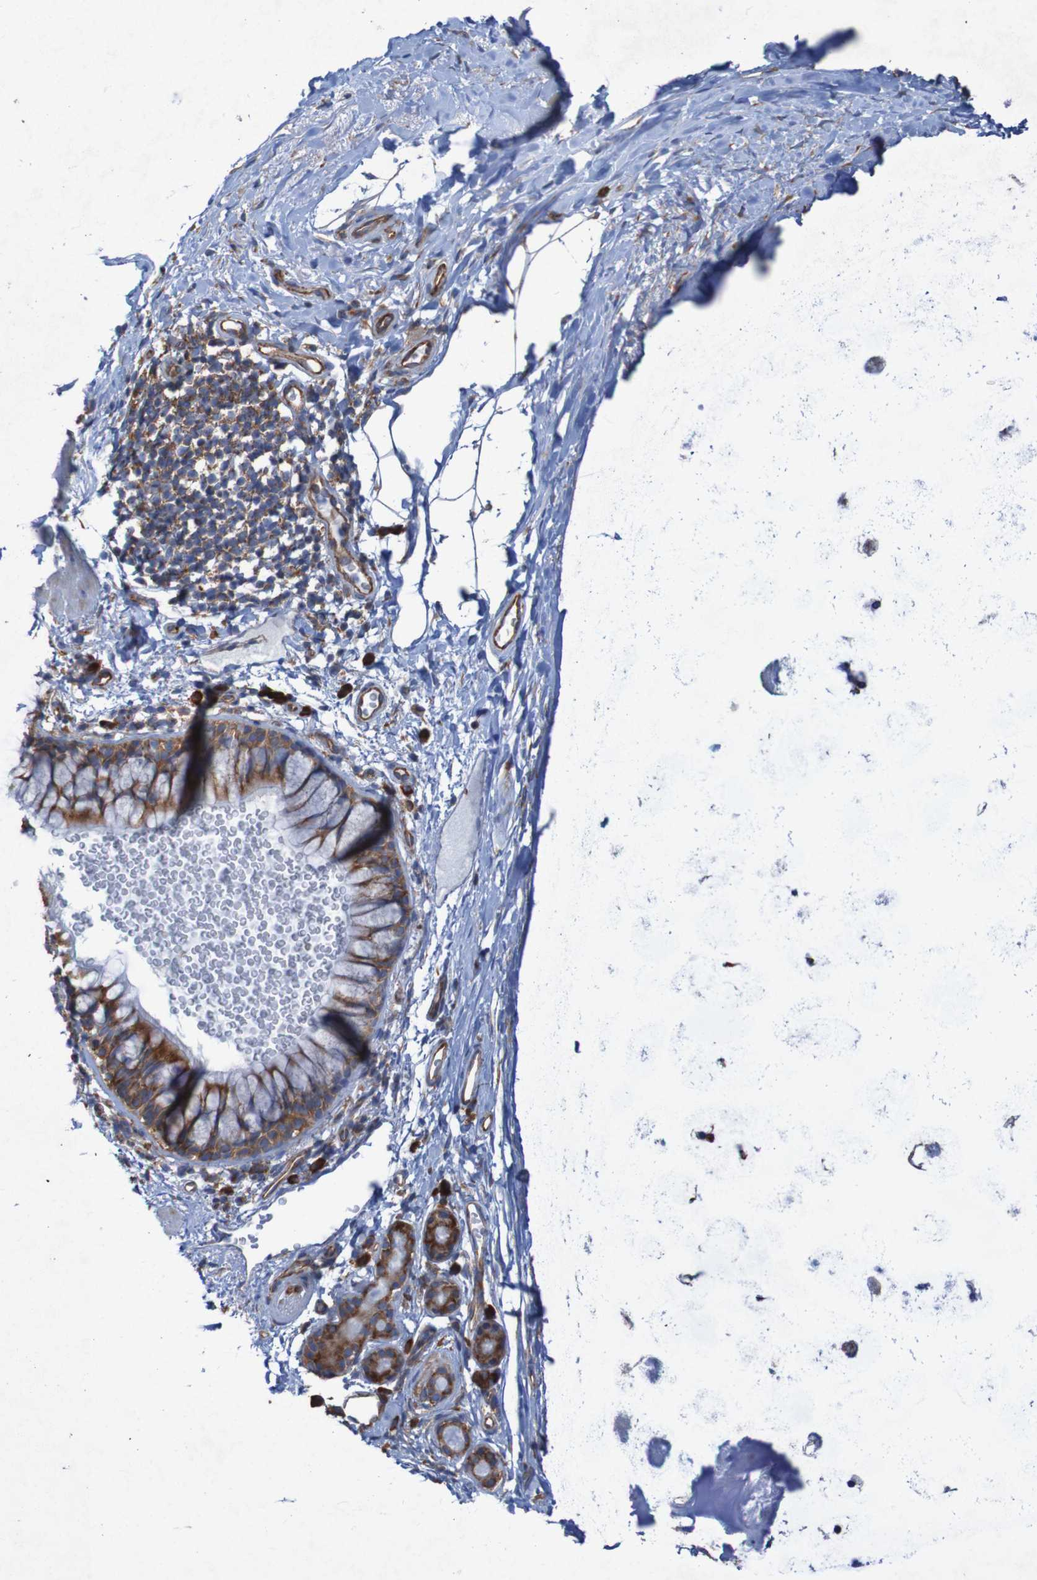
{"staining": {"intensity": "moderate", "quantity": ">75%", "location": "cytoplasmic/membranous"}, "tissue": "bronchus", "cell_type": "Respiratory epithelial cells", "image_type": "normal", "snomed": [{"axis": "morphology", "description": "Normal tissue, NOS"}, {"axis": "topography", "description": "Cartilage tissue"}, {"axis": "topography", "description": "Bronchus"}], "caption": "Immunohistochemical staining of benign bronchus shows >75% levels of moderate cytoplasmic/membranous protein expression in about >75% of respiratory epithelial cells.", "gene": "RPL10L", "patient": {"sex": "female", "age": 53}}